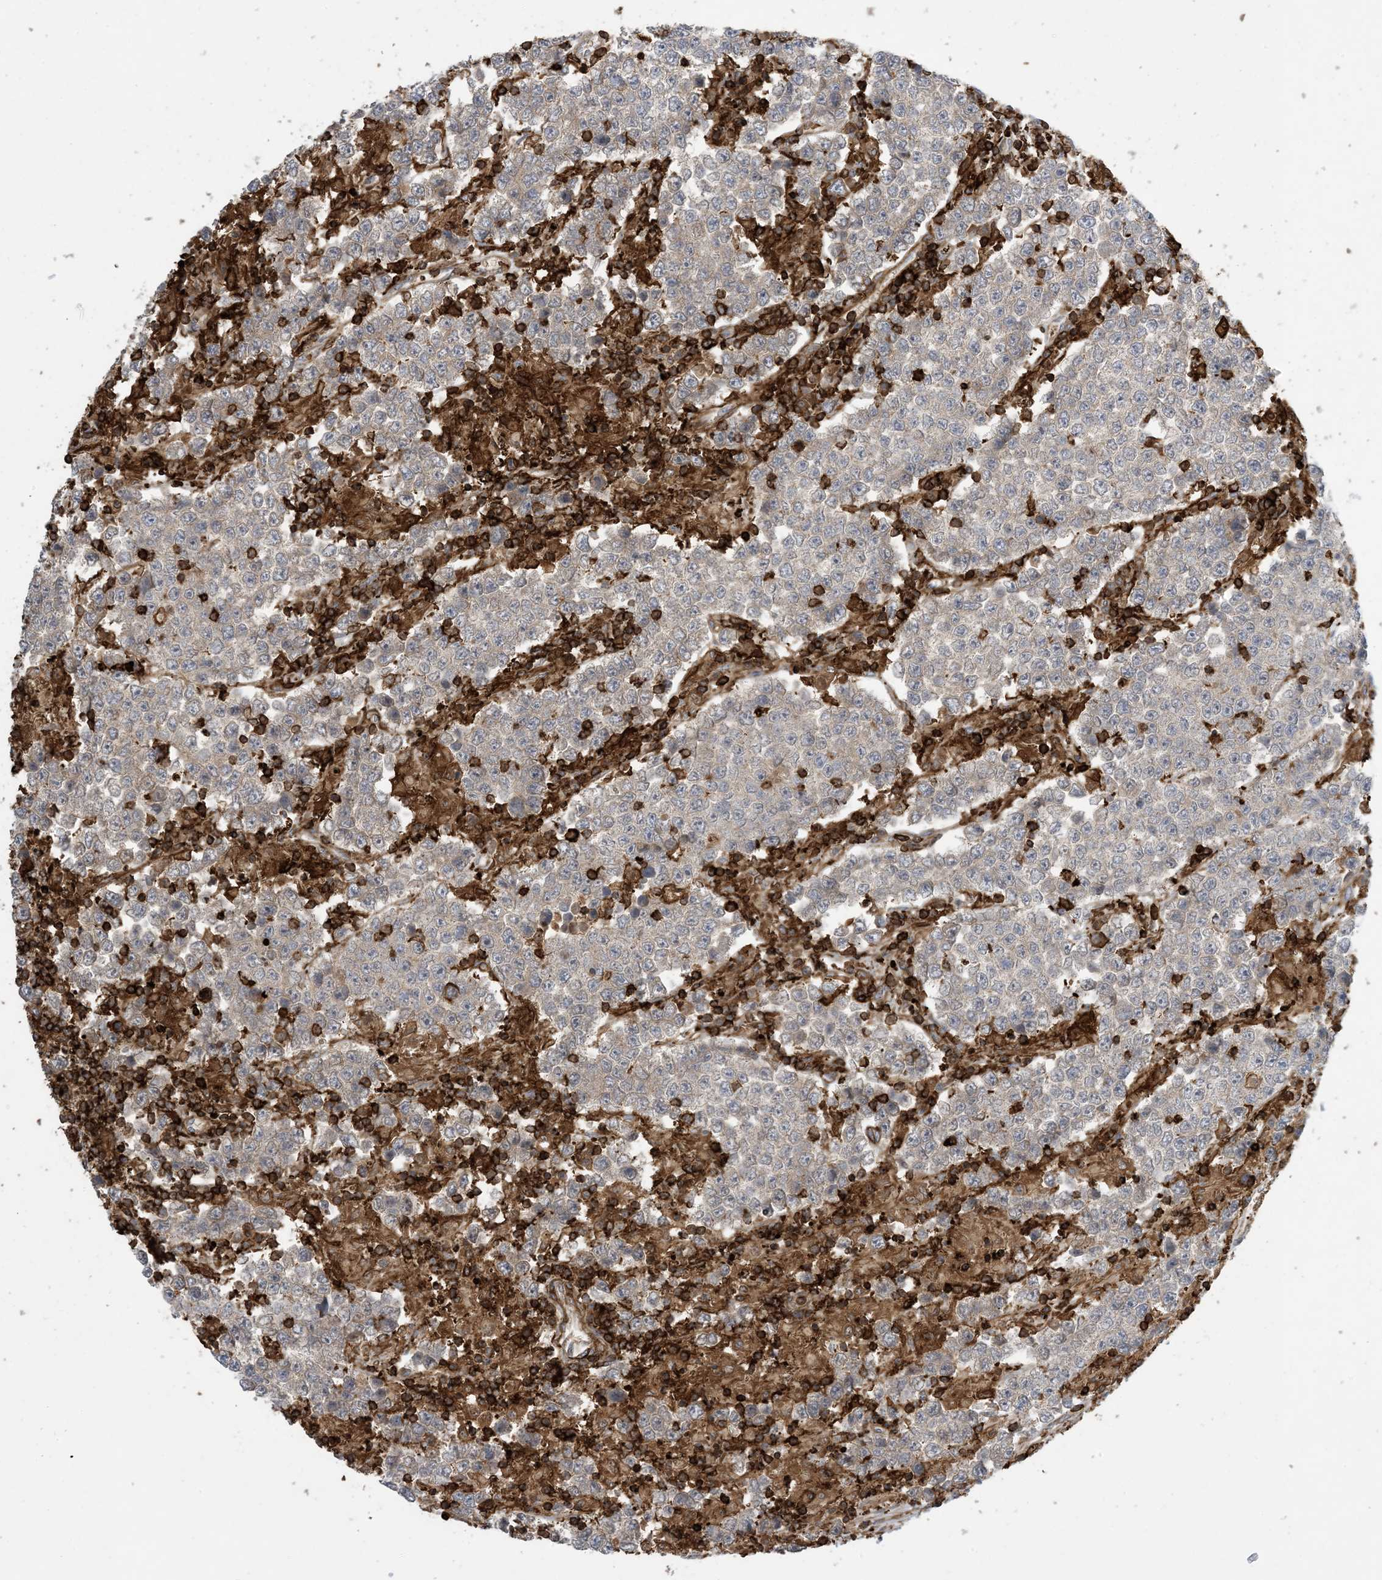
{"staining": {"intensity": "weak", "quantity": "25%-75%", "location": "cytoplasmic/membranous"}, "tissue": "testis cancer", "cell_type": "Tumor cells", "image_type": "cancer", "snomed": [{"axis": "morphology", "description": "Normal tissue, NOS"}, {"axis": "morphology", "description": "Urothelial carcinoma, High grade"}, {"axis": "morphology", "description": "Seminoma, NOS"}, {"axis": "morphology", "description": "Carcinoma, Embryonal, NOS"}, {"axis": "topography", "description": "Urinary bladder"}, {"axis": "topography", "description": "Testis"}], "caption": "There is low levels of weak cytoplasmic/membranous positivity in tumor cells of testis cancer, as demonstrated by immunohistochemical staining (brown color).", "gene": "AK9", "patient": {"sex": "male", "age": 41}}